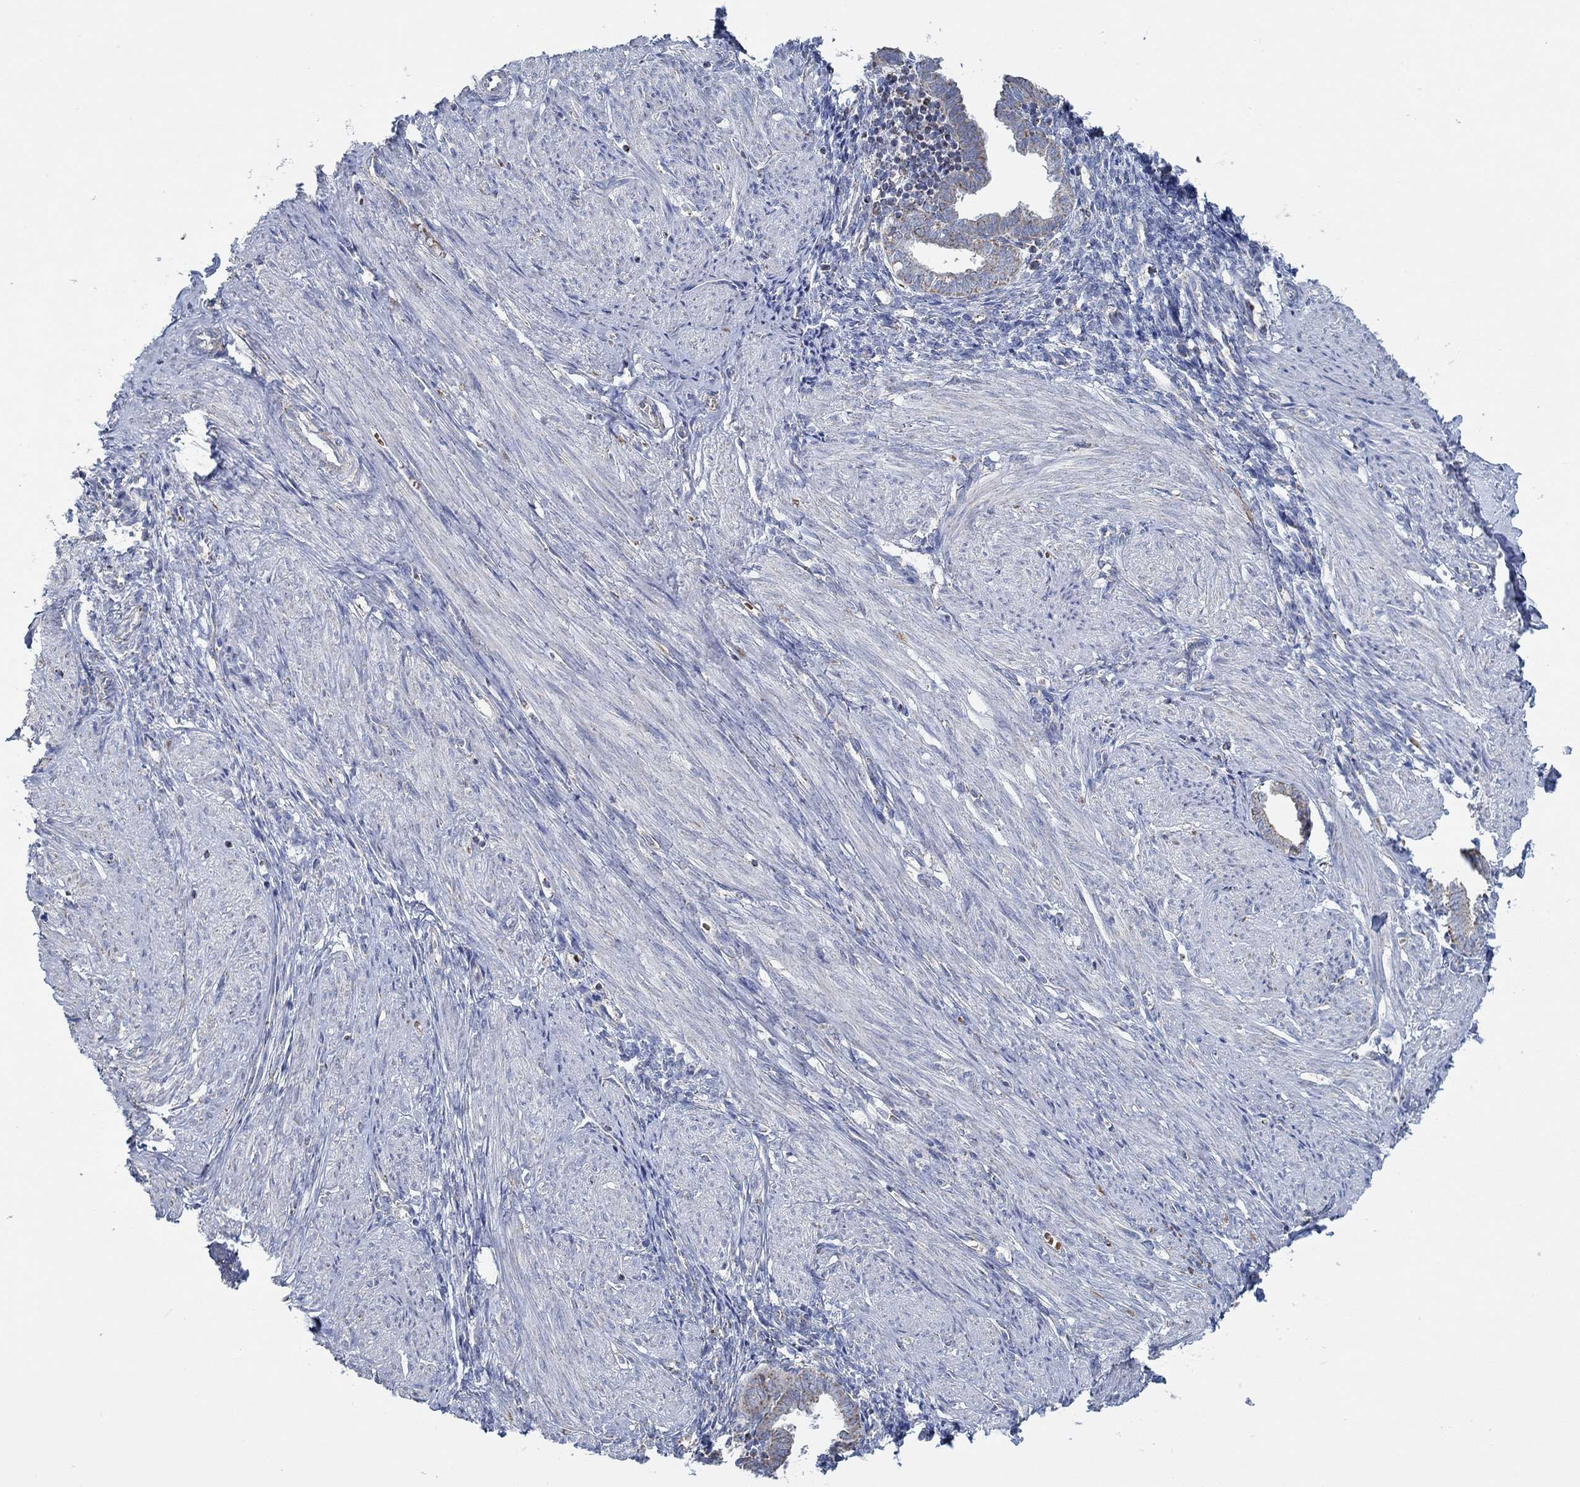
{"staining": {"intensity": "negative", "quantity": "none", "location": "none"}, "tissue": "endometrium", "cell_type": "Cells in endometrial stroma", "image_type": "normal", "snomed": [{"axis": "morphology", "description": "Normal tissue, NOS"}, {"axis": "topography", "description": "Endometrium"}], "caption": "Human endometrium stained for a protein using IHC demonstrates no staining in cells in endometrial stroma.", "gene": "GLOD5", "patient": {"sex": "female", "age": 37}}